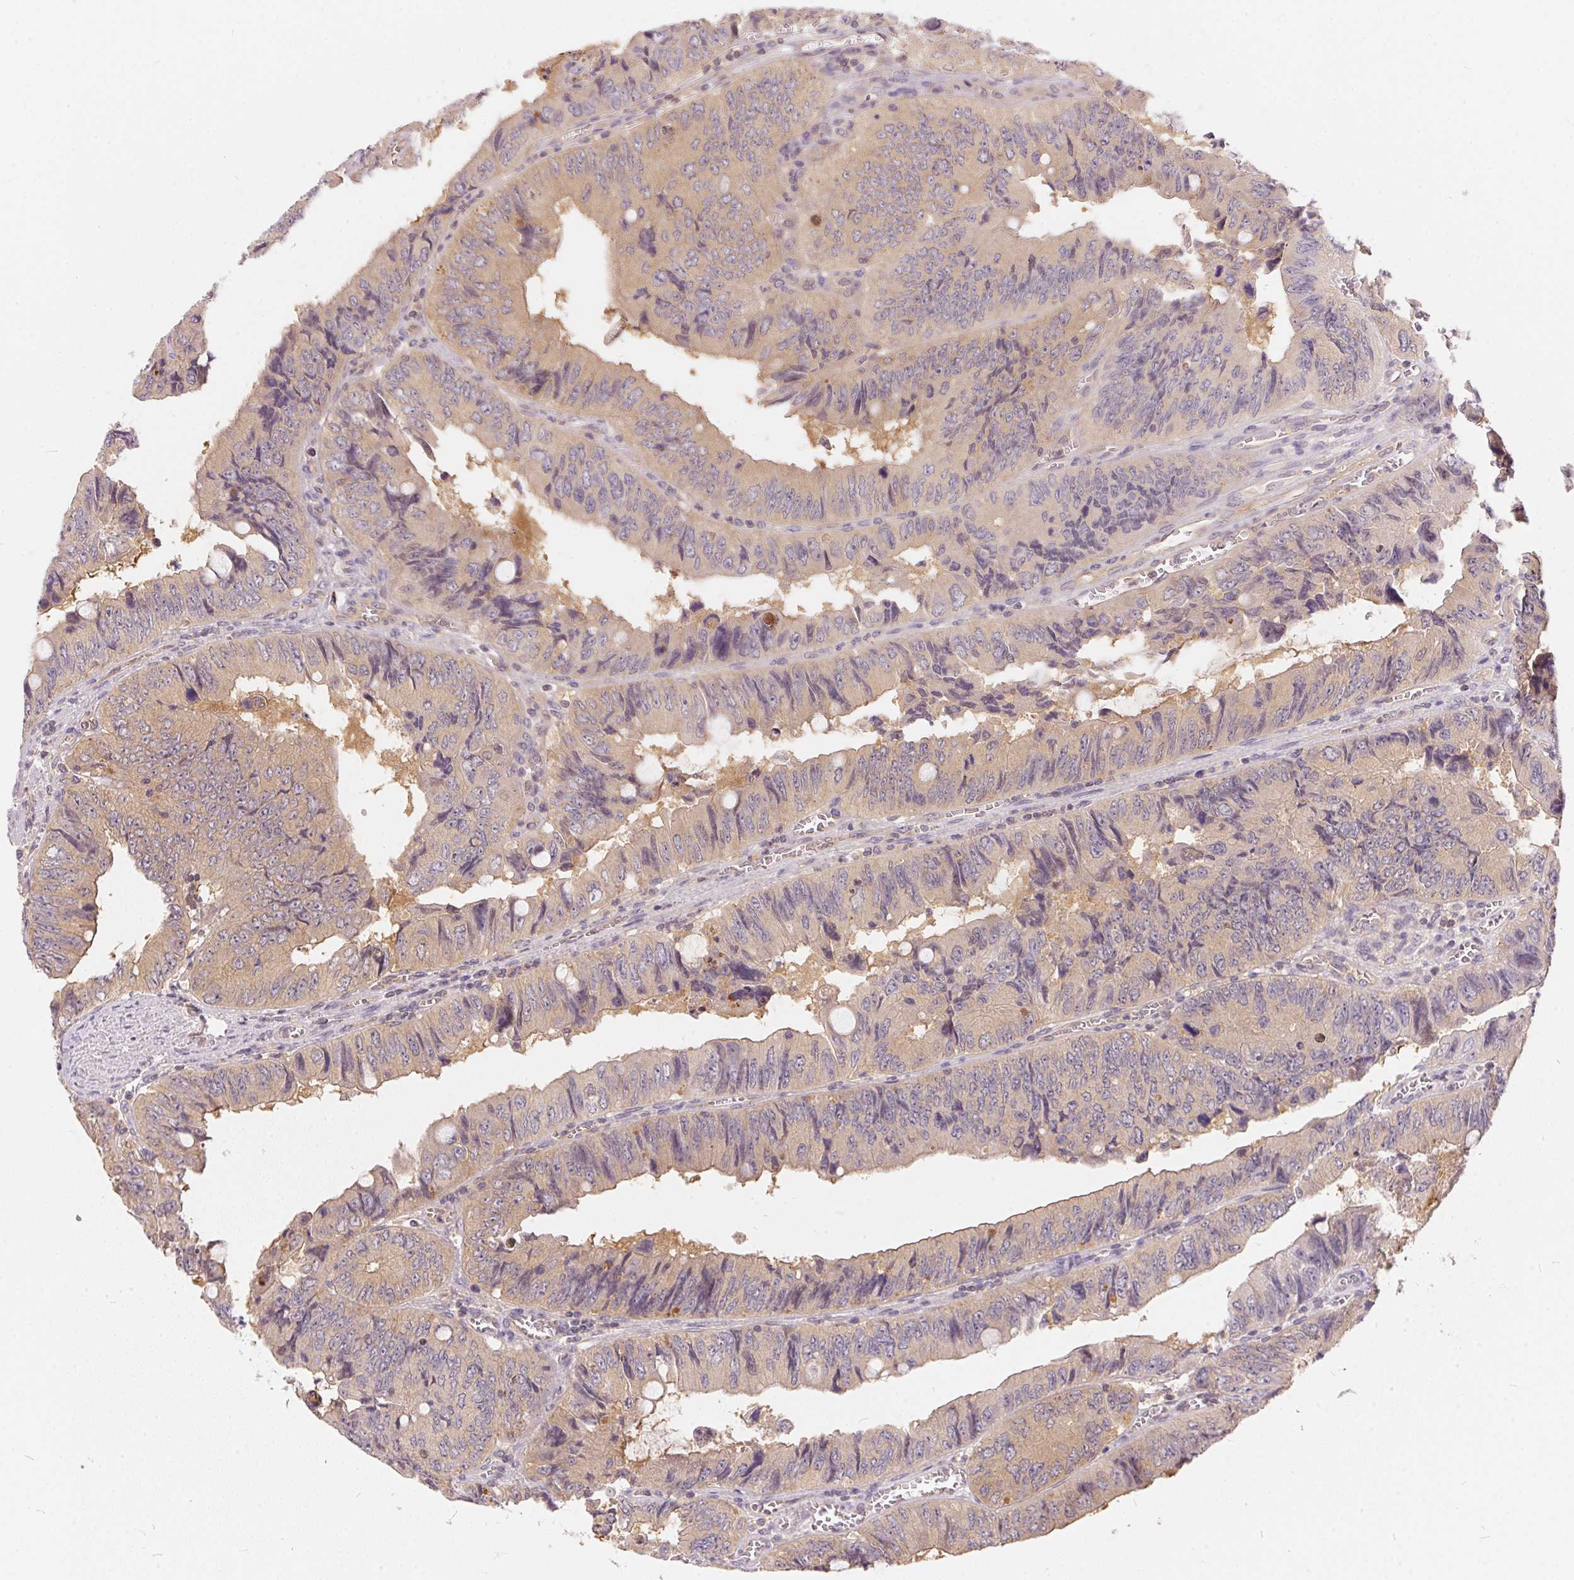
{"staining": {"intensity": "weak", "quantity": "25%-75%", "location": "cytoplasmic/membranous"}, "tissue": "colorectal cancer", "cell_type": "Tumor cells", "image_type": "cancer", "snomed": [{"axis": "morphology", "description": "Adenocarcinoma, NOS"}, {"axis": "topography", "description": "Colon"}], "caption": "Immunohistochemical staining of colorectal cancer (adenocarcinoma) displays low levels of weak cytoplasmic/membranous positivity in about 25%-75% of tumor cells.", "gene": "BLMH", "patient": {"sex": "female", "age": 84}}